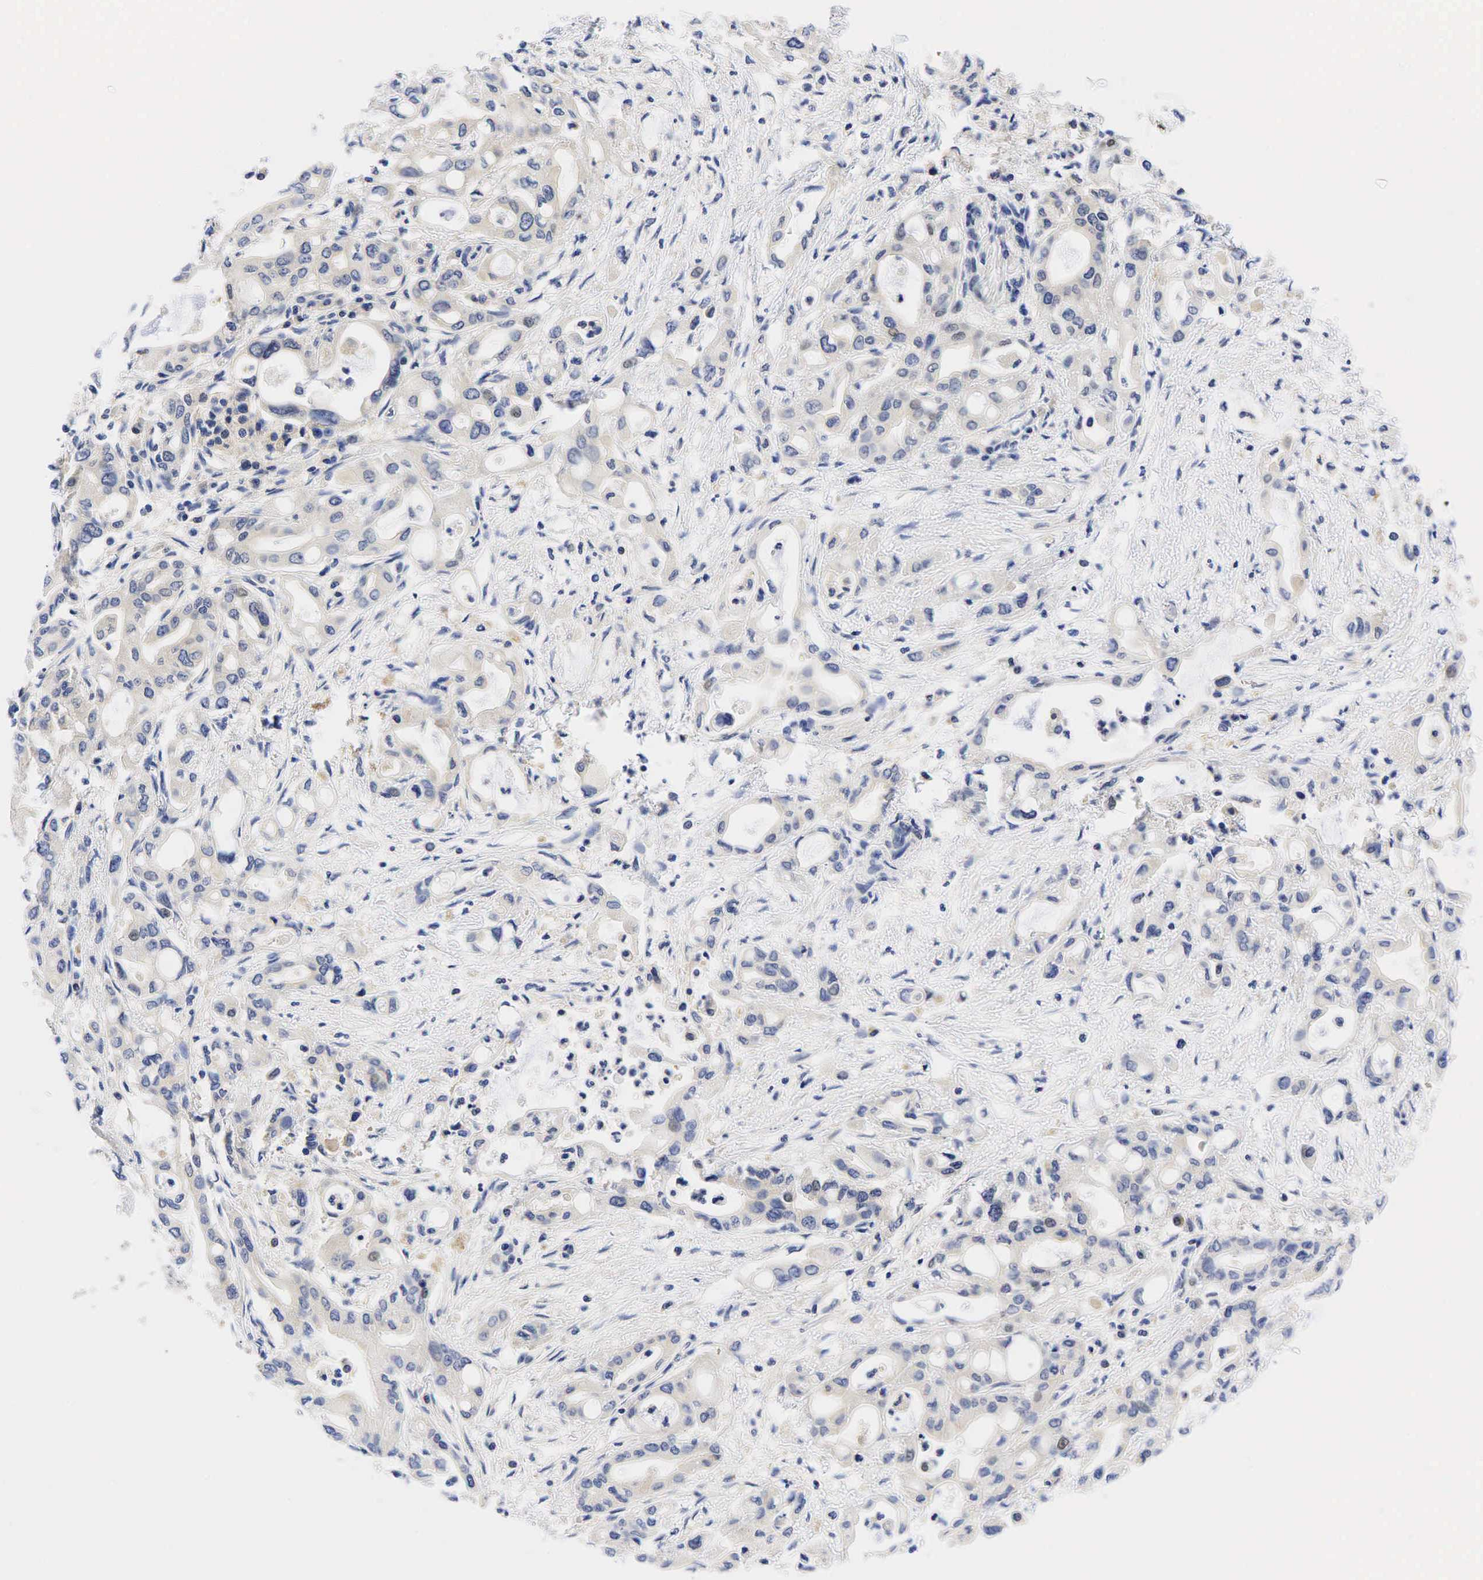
{"staining": {"intensity": "negative", "quantity": "none", "location": "none"}, "tissue": "pancreatic cancer", "cell_type": "Tumor cells", "image_type": "cancer", "snomed": [{"axis": "morphology", "description": "Adenocarcinoma, NOS"}, {"axis": "topography", "description": "Pancreas"}], "caption": "Immunohistochemistry (IHC) histopathology image of human pancreatic cancer (adenocarcinoma) stained for a protein (brown), which demonstrates no staining in tumor cells.", "gene": "CCND1", "patient": {"sex": "female", "age": 57}}